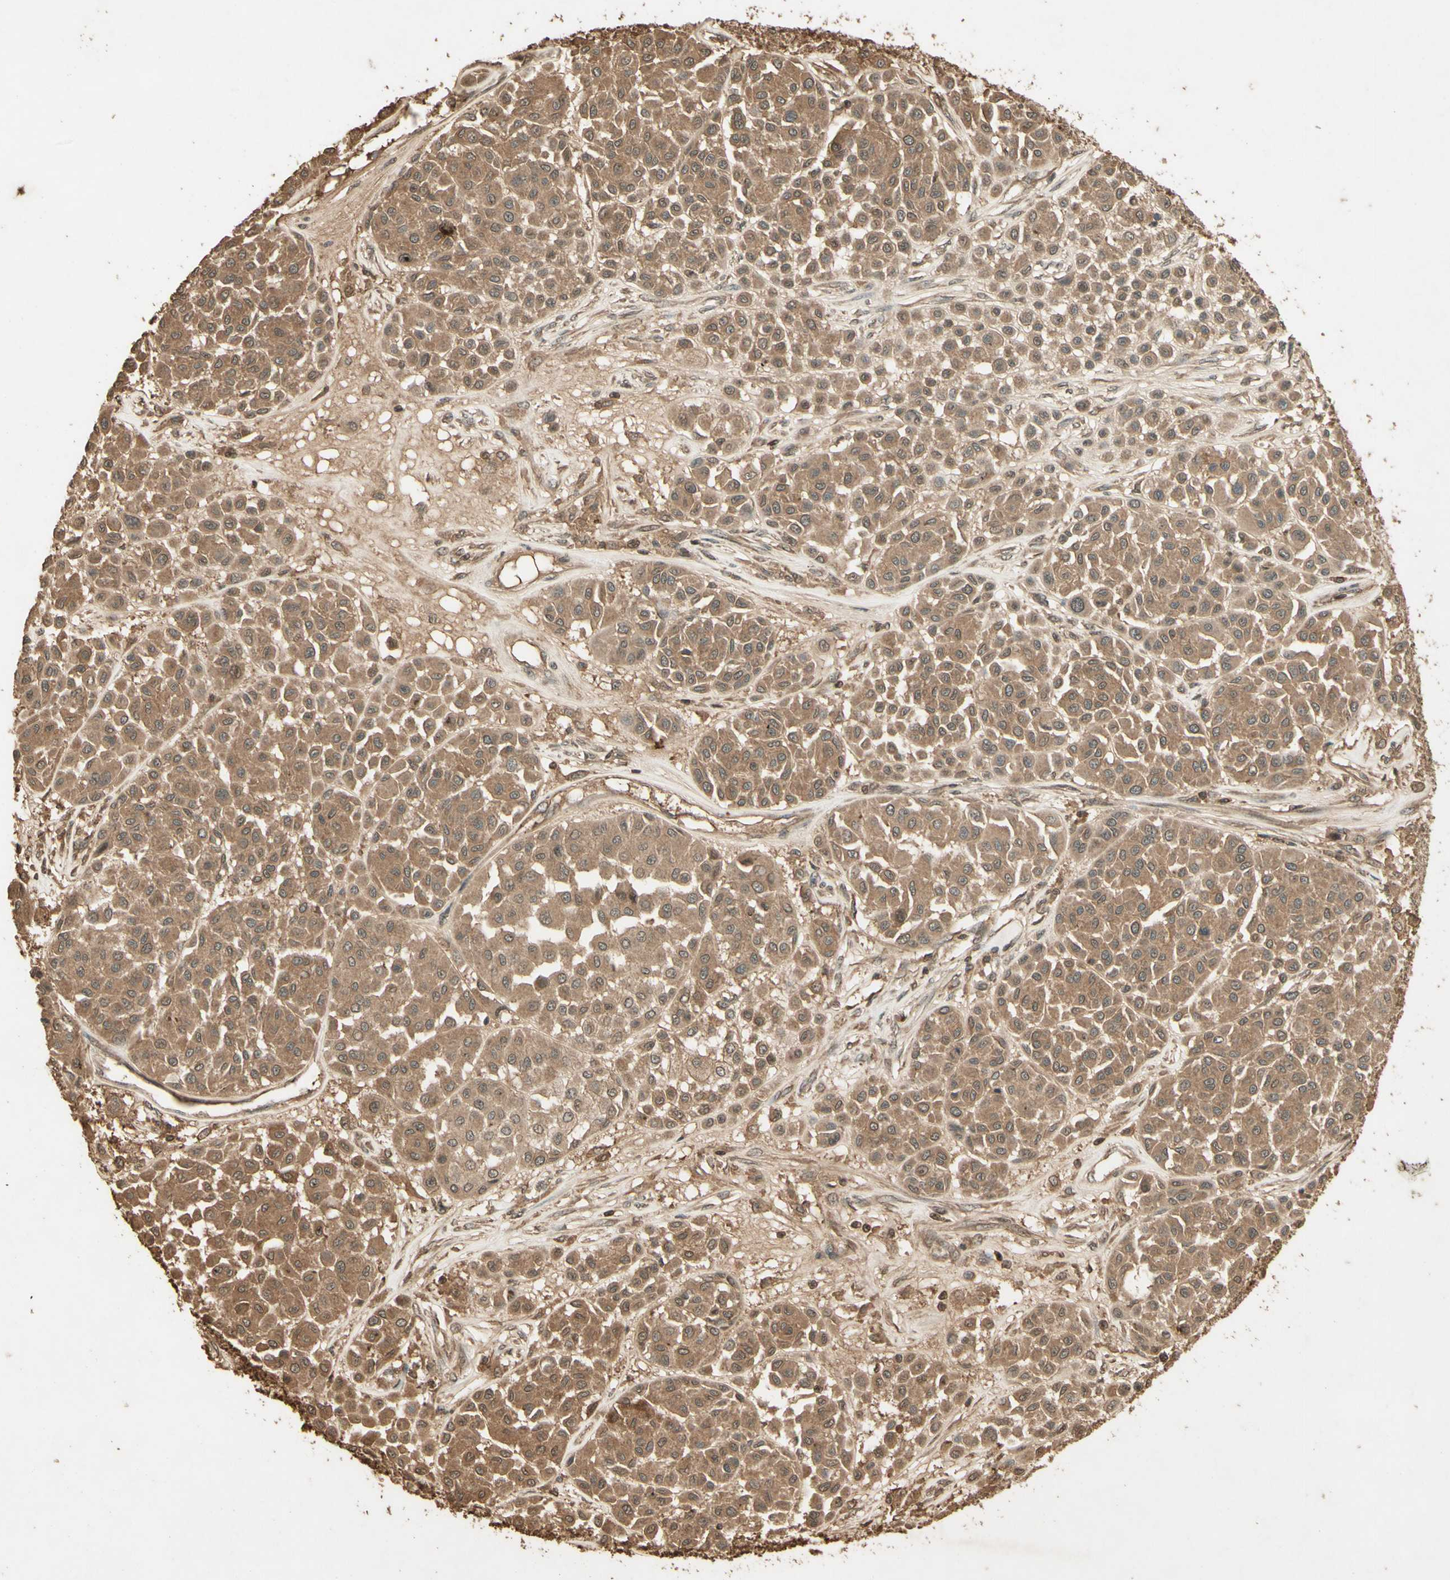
{"staining": {"intensity": "moderate", "quantity": ">75%", "location": "cytoplasmic/membranous"}, "tissue": "melanoma", "cell_type": "Tumor cells", "image_type": "cancer", "snomed": [{"axis": "morphology", "description": "Malignant melanoma, Metastatic site"}, {"axis": "topography", "description": "Soft tissue"}], "caption": "Immunohistochemical staining of human malignant melanoma (metastatic site) demonstrates medium levels of moderate cytoplasmic/membranous protein positivity in approximately >75% of tumor cells.", "gene": "SMAD9", "patient": {"sex": "male", "age": 41}}